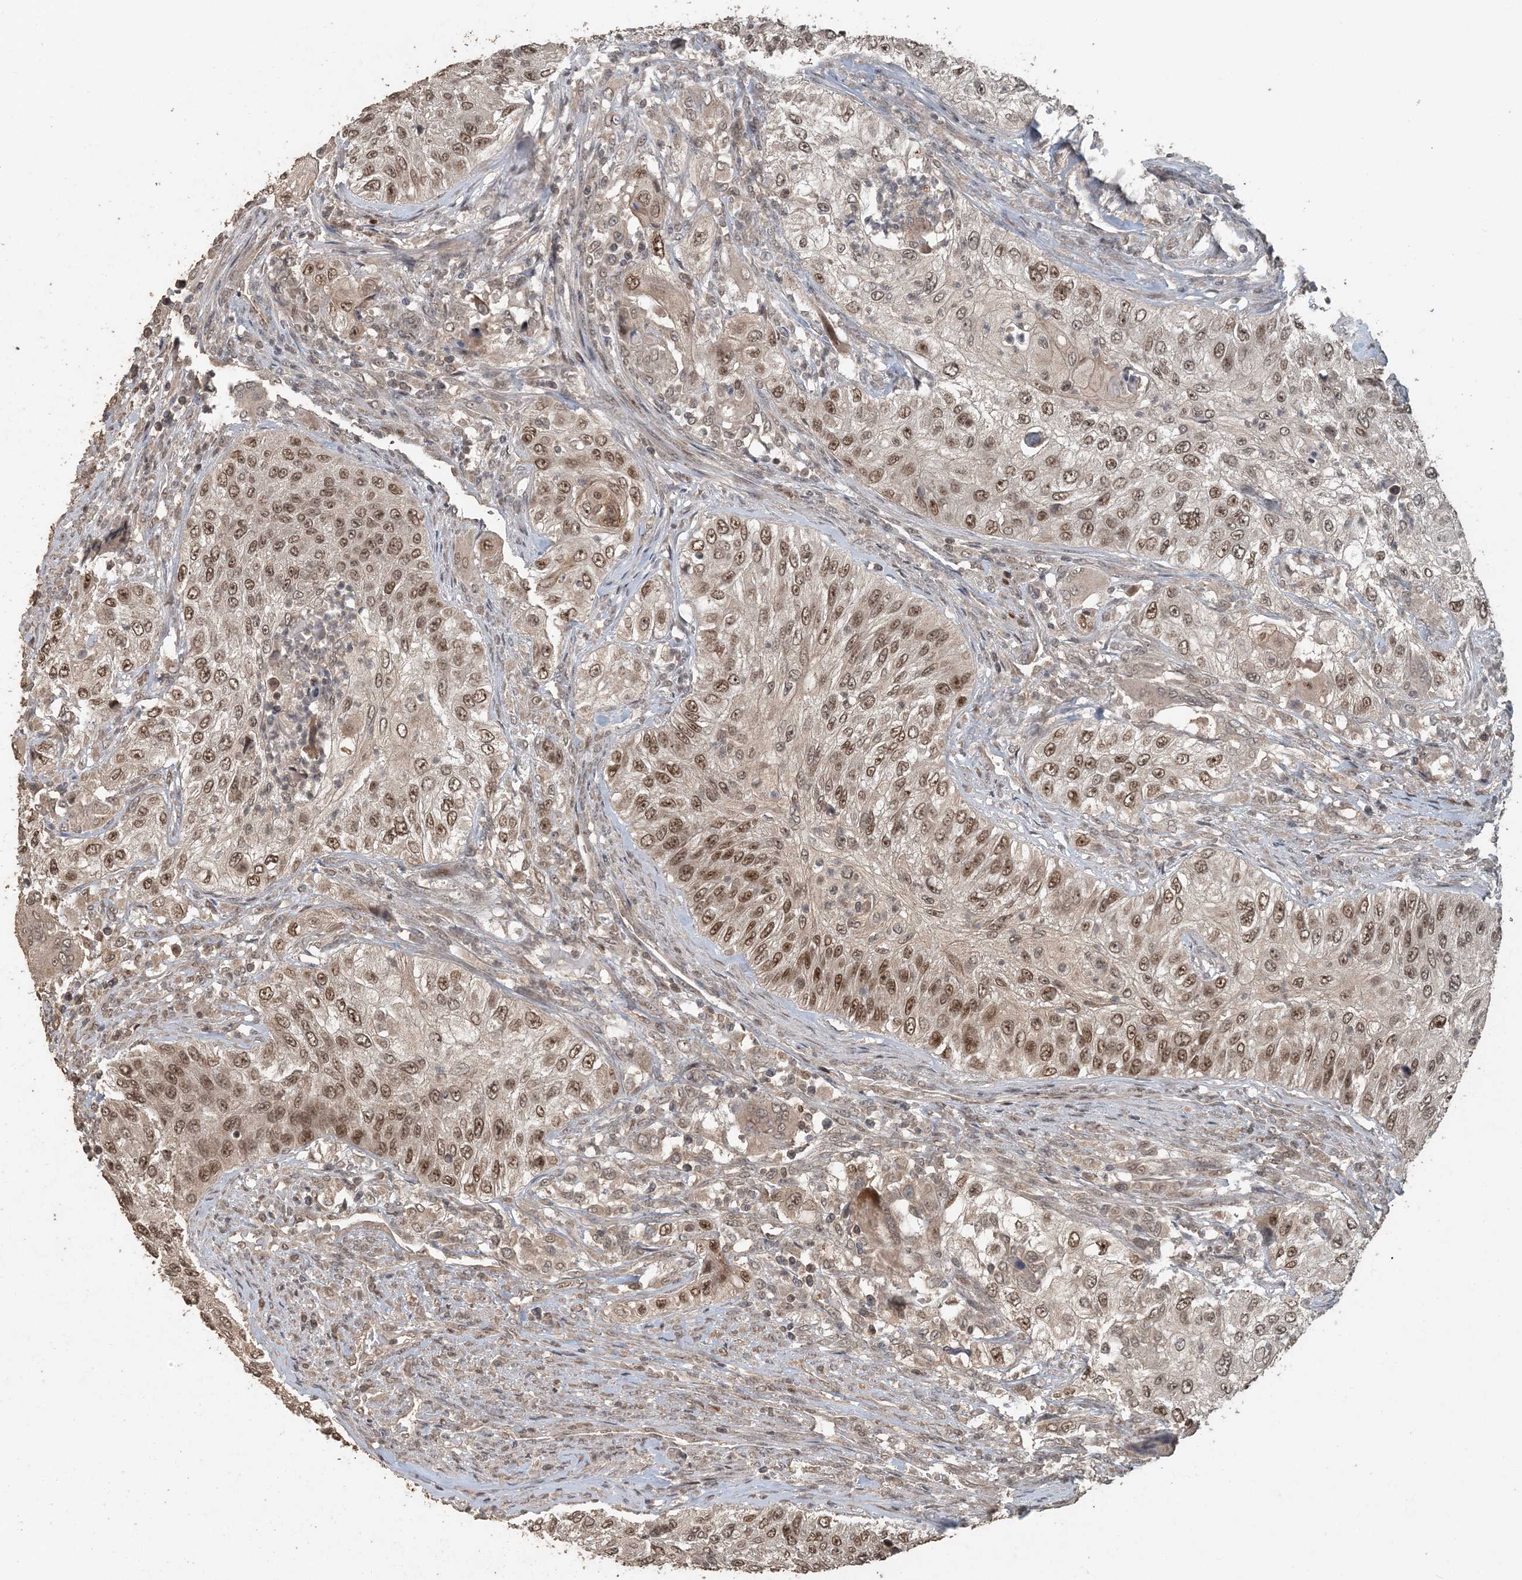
{"staining": {"intensity": "moderate", "quantity": ">75%", "location": "nuclear"}, "tissue": "urothelial cancer", "cell_type": "Tumor cells", "image_type": "cancer", "snomed": [{"axis": "morphology", "description": "Urothelial carcinoma, High grade"}, {"axis": "topography", "description": "Urinary bladder"}], "caption": "Protein expression analysis of urothelial carcinoma (high-grade) exhibits moderate nuclear expression in about >75% of tumor cells.", "gene": "ATP13A2", "patient": {"sex": "female", "age": 60}}